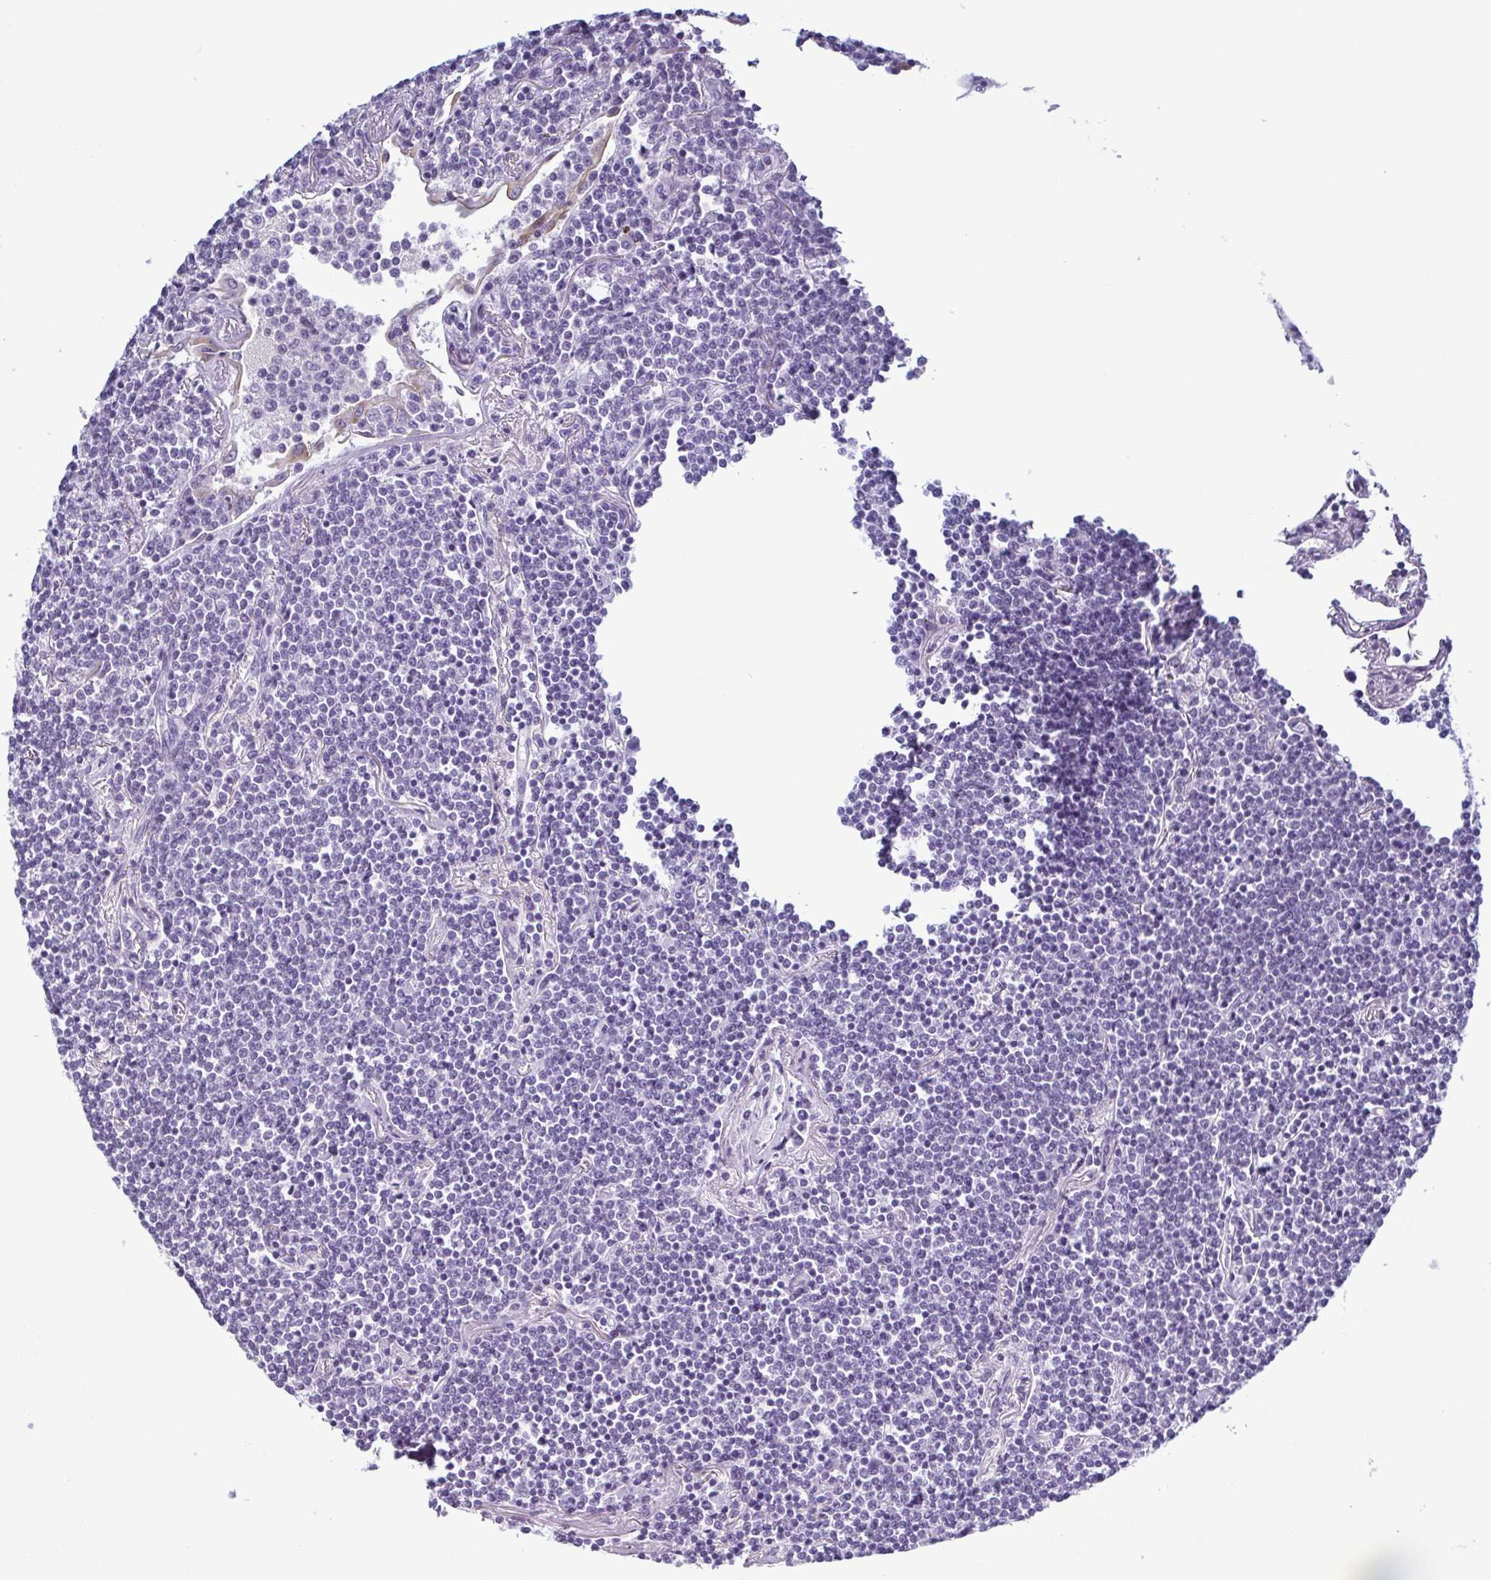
{"staining": {"intensity": "negative", "quantity": "none", "location": "none"}, "tissue": "lymphoma", "cell_type": "Tumor cells", "image_type": "cancer", "snomed": [{"axis": "morphology", "description": "Malignant lymphoma, non-Hodgkin's type, Low grade"}, {"axis": "topography", "description": "Lung"}], "caption": "Protein analysis of lymphoma demonstrates no significant expression in tumor cells. Nuclei are stained in blue.", "gene": "KRT10", "patient": {"sex": "female", "age": 71}}